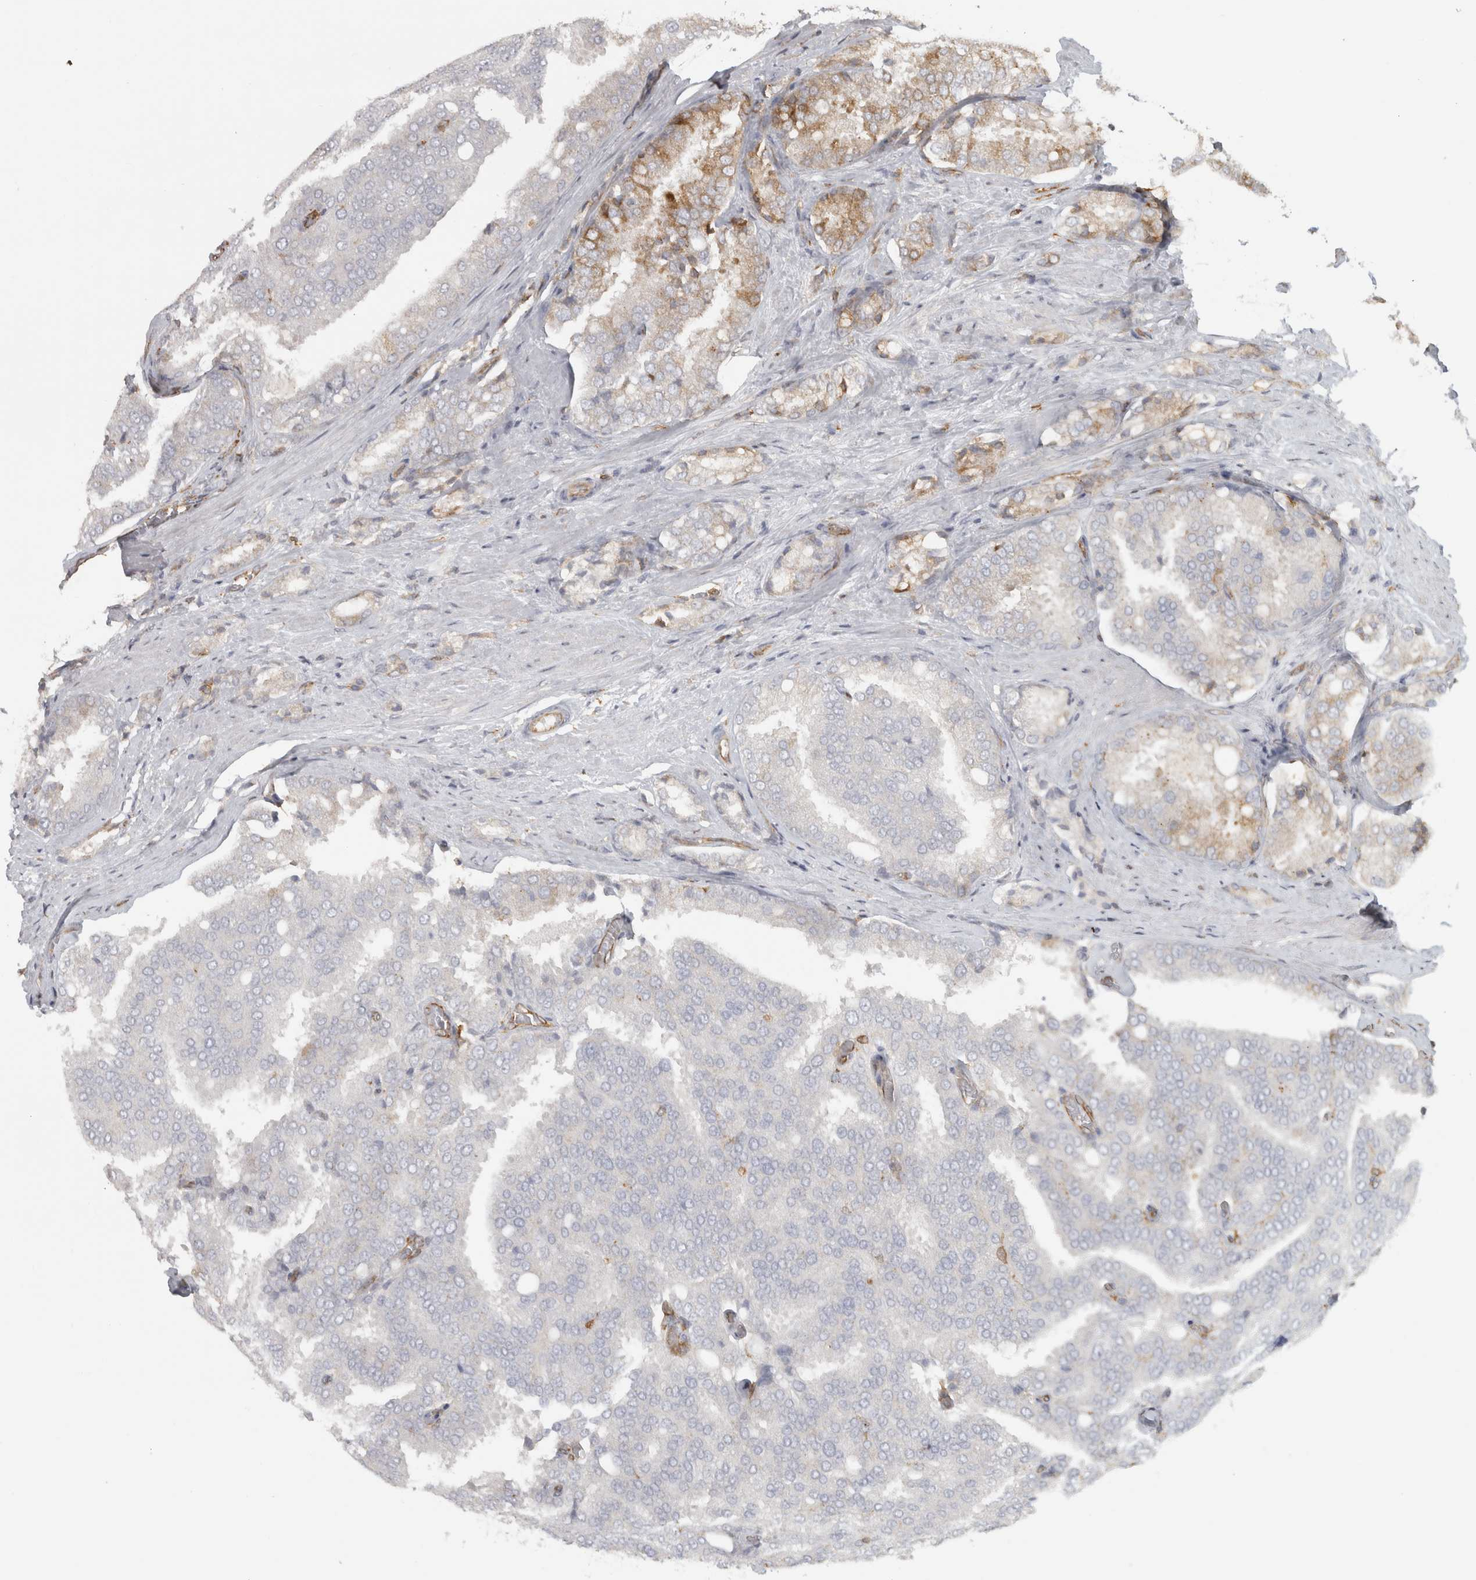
{"staining": {"intensity": "moderate", "quantity": "<25%", "location": "cytoplasmic/membranous"}, "tissue": "prostate cancer", "cell_type": "Tumor cells", "image_type": "cancer", "snomed": [{"axis": "morphology", "description": "Adenocarcinoma, High grade"}, {"axis": "topography", "description": "Prostate"}], "caption": "Tumor cells display moderate cytoplasmic/membranous staining in approximately <25% of cells in prostate adenocarcinoma (high-grade).", "gene": "HLA-E", "patient": {"sex": "male", "age": 50}}